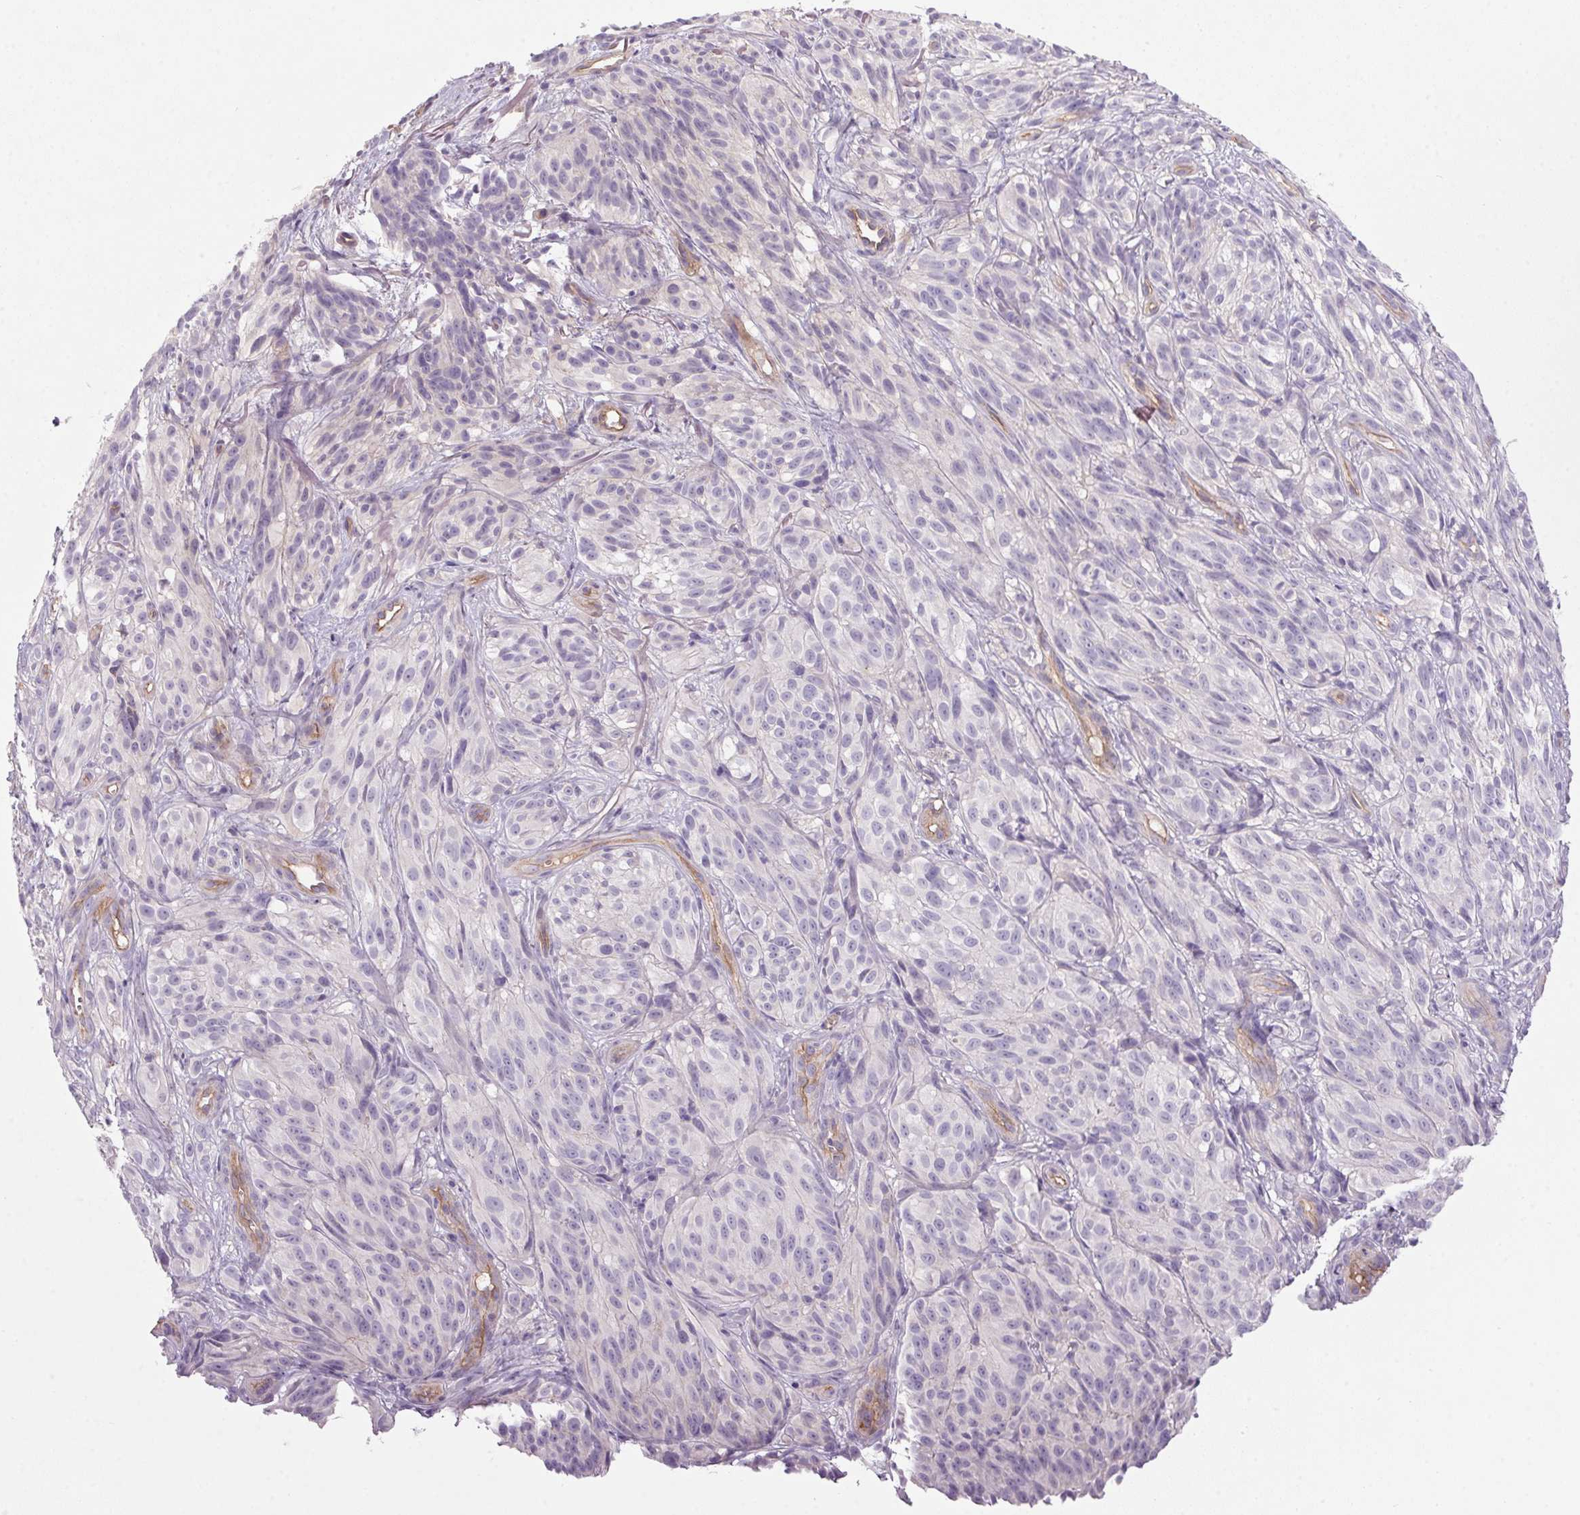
{"staining": {"intensity": "negative", "quantity": "none", "location": "none"}, "tissue": "melanoma", "cell_type": "Tumor cells", "image_type": "cancer", "snomed": [{"axis": "morphology", "description": "Malignant melanoma, NOS"}, {"axis": "topography", "description": "Skin"}], "caption": "DAB (3,3'-diaminobenzidine) immunohistochemical staining of melanoma demonstrates no significant expression in tumor cells.", "gene": "APOC4", "patient": {"sex": "female", "age": 85}}